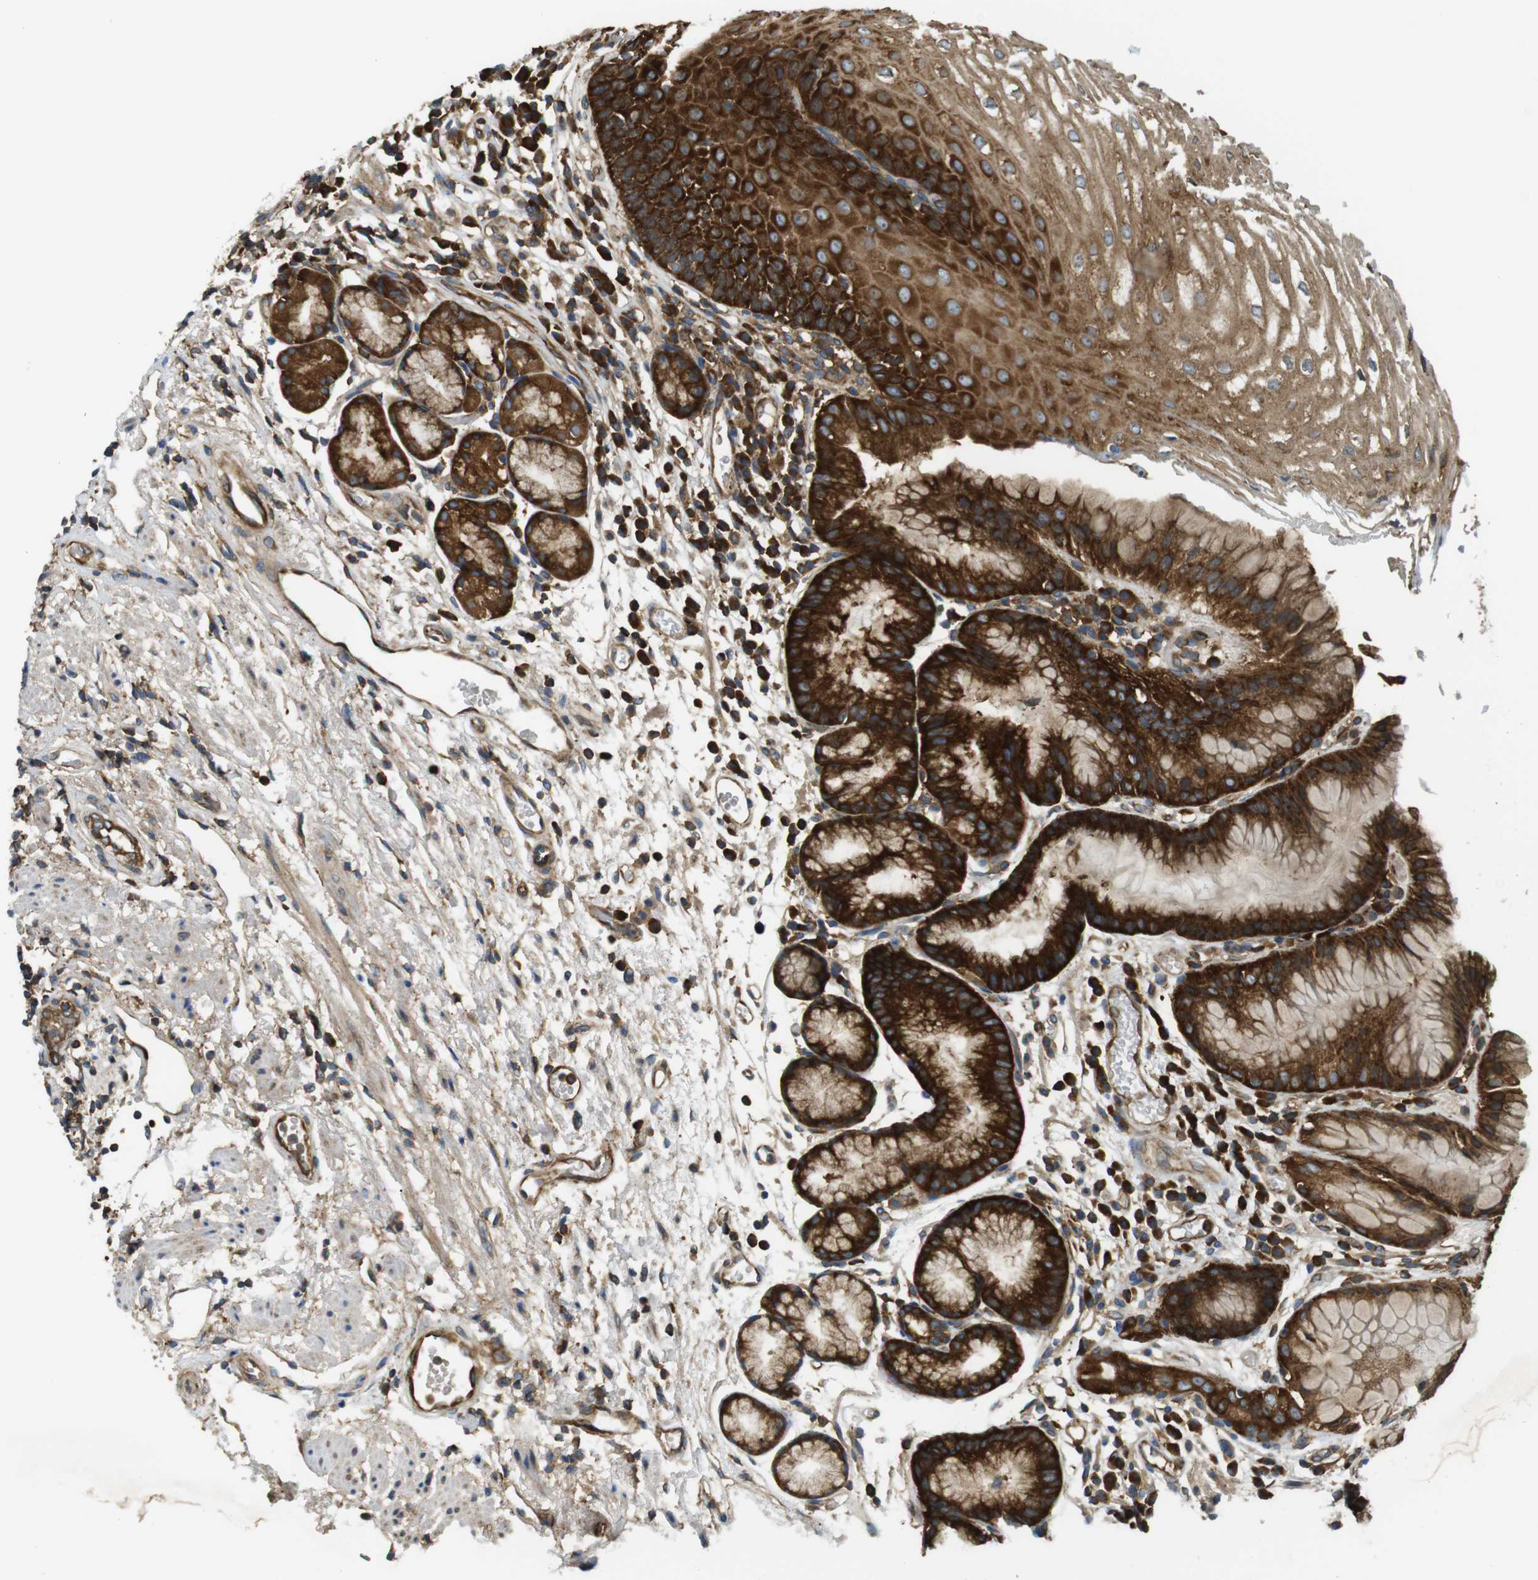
{"staining": {"intensity": "strong", "quantity": ">75%", "location": "cytoplasmic/membranous"}, "tissue": "stomach", "cell_type": "Glandular cells", "image_type": "normal", "snomed": [{"axis": "morphology", "description": "Normal tissue, NOS"}, {"axis": "topography", "description": "Stomach, upper"}], "caption": "Strong cytoplasmic/membranous positivity for a protein is appreciated in about >75% of glandular cells of unremarkable stomach using immunohistochemistry.", "gene": "TSC1", "patient": {"sex": "male", "age": 72}}